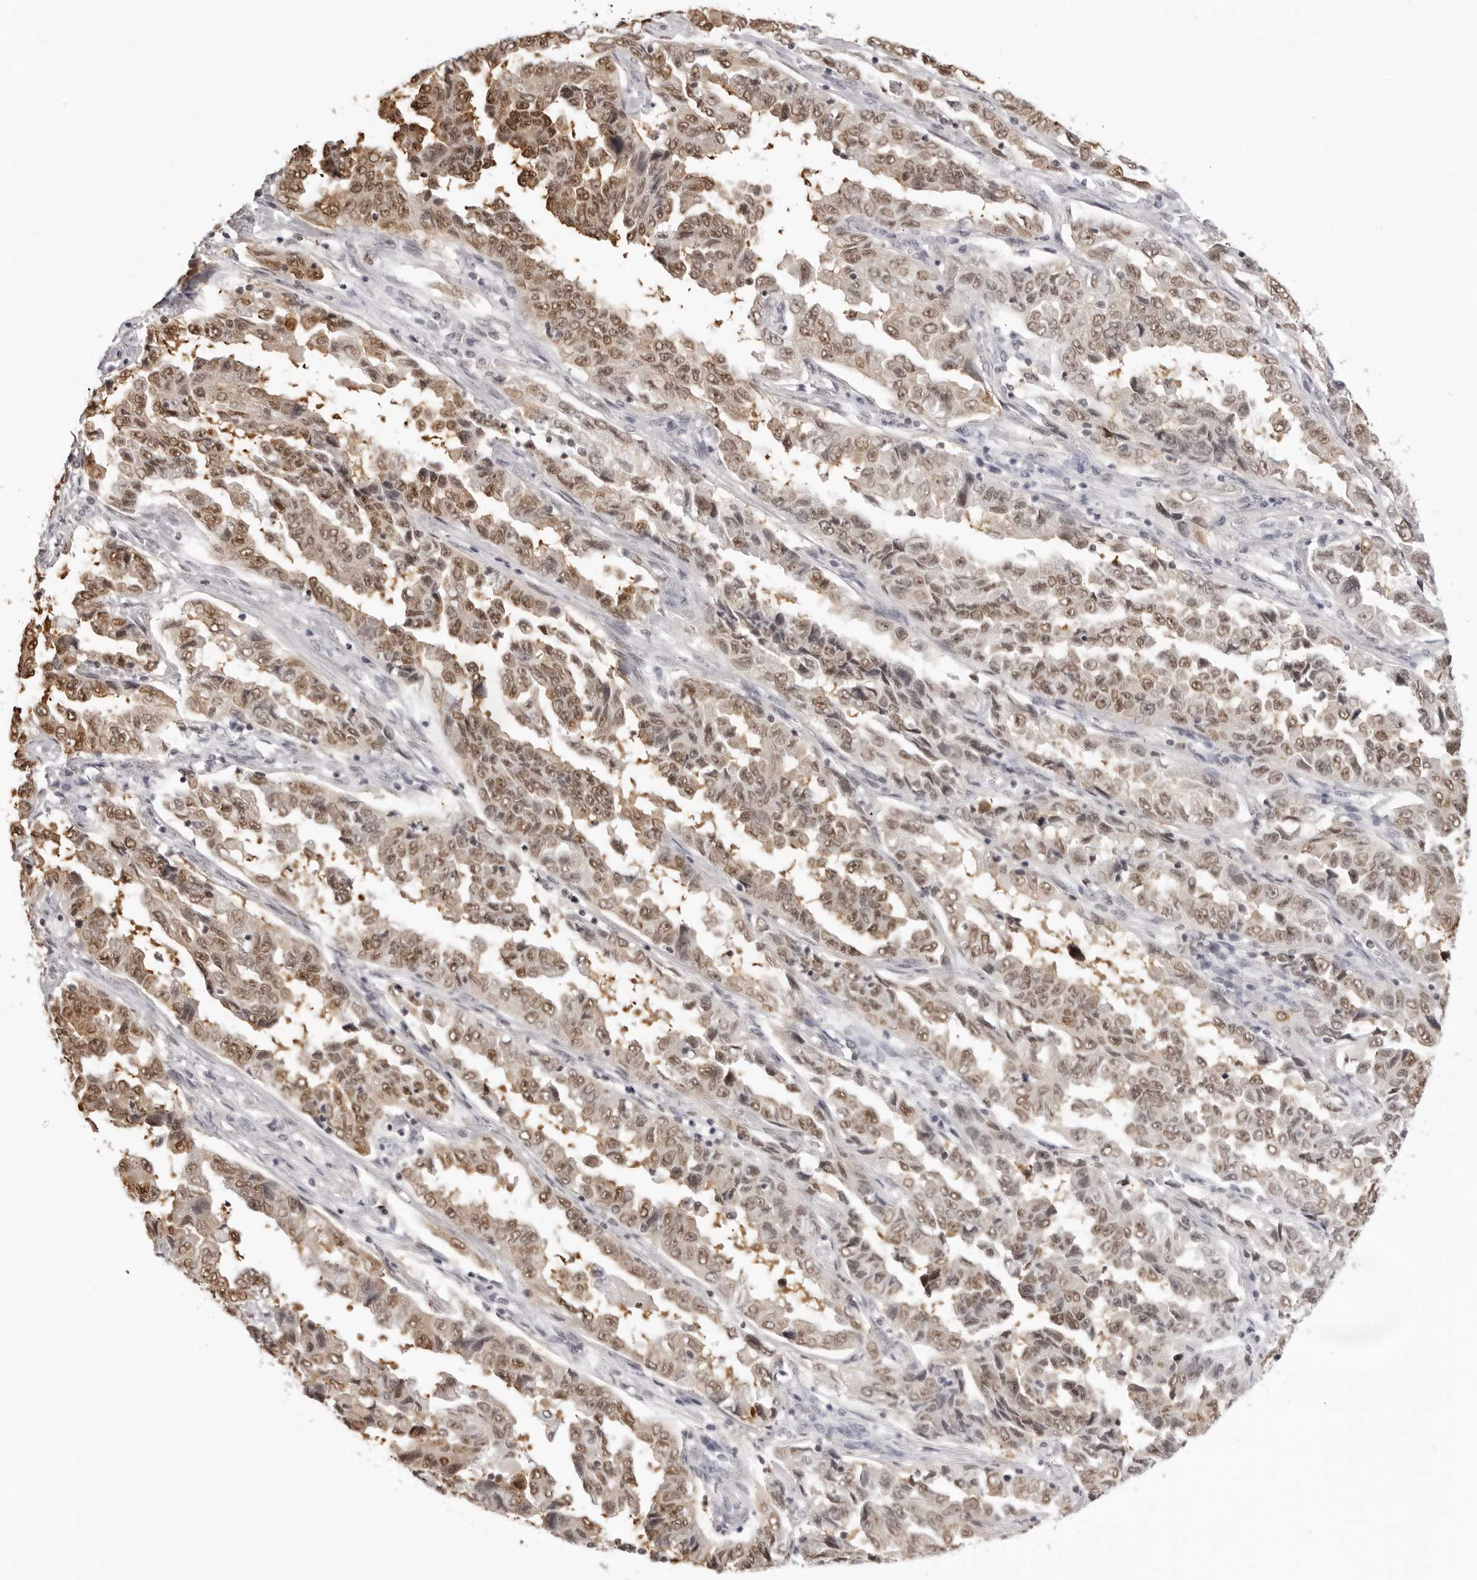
{"staining": {"intensity": "moderate", "quantity": ">75%", "location": "cytoplasmic/membranous,nuclear"}, "tissue": "lung cancer", "cell_type": "Tumor cells", "image_type": "cancer", "snomed": [{"axis": "morphology", "description": "Adenocarcinoma, NOS"}, {"axis": "topography", "description": "Lung"}], "caption": "The histopathology image displays a brown stain indicating the presence of a protein in the cytoplasmic/membranous and nuclear of tumor cells in lung adenocarcinoma.", "gene": "HSPA4", "patient": {"sex": "female", "age": 51}}